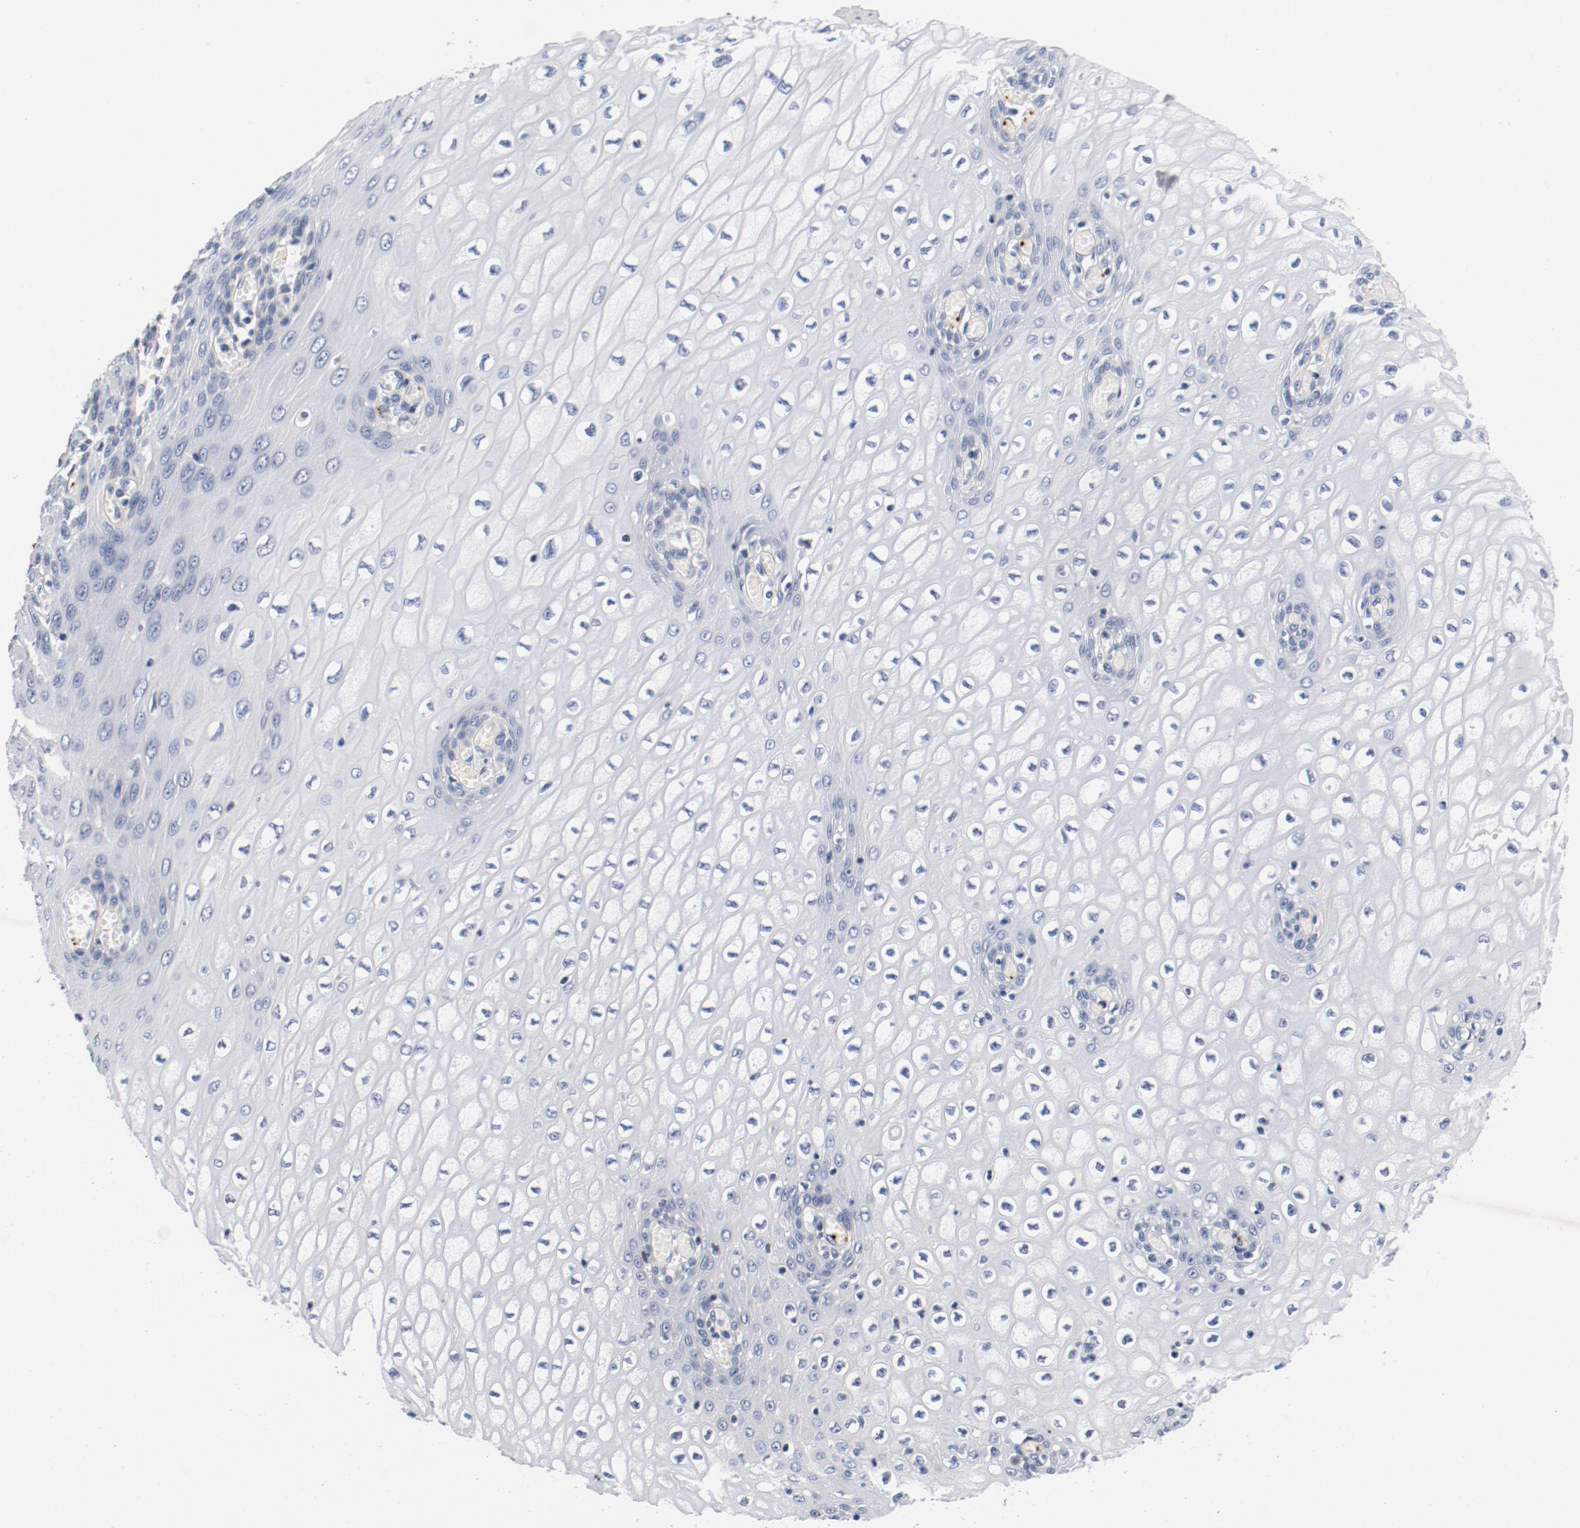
{"staining": {"intensity": "negative", "quantity": "none", "location": "none"}, "tissue": "esophagus", "cell_type": "Squamous epithelial cells", "image_type": "normal", "snomed": [{"axis": "morphology", "description": "Normal tissue, NOS"}, {"axis": "topography", "description": "Esophagus"}], "caption": "IHC image of normal esophagus: human esophagus stained with DAB (3,3'-diaminobenzidine) demonstrates no significant protein positivity in squamous epithelial cells.", "gene": "PIM1", "patient": {"sex": "male", "age": 65}}